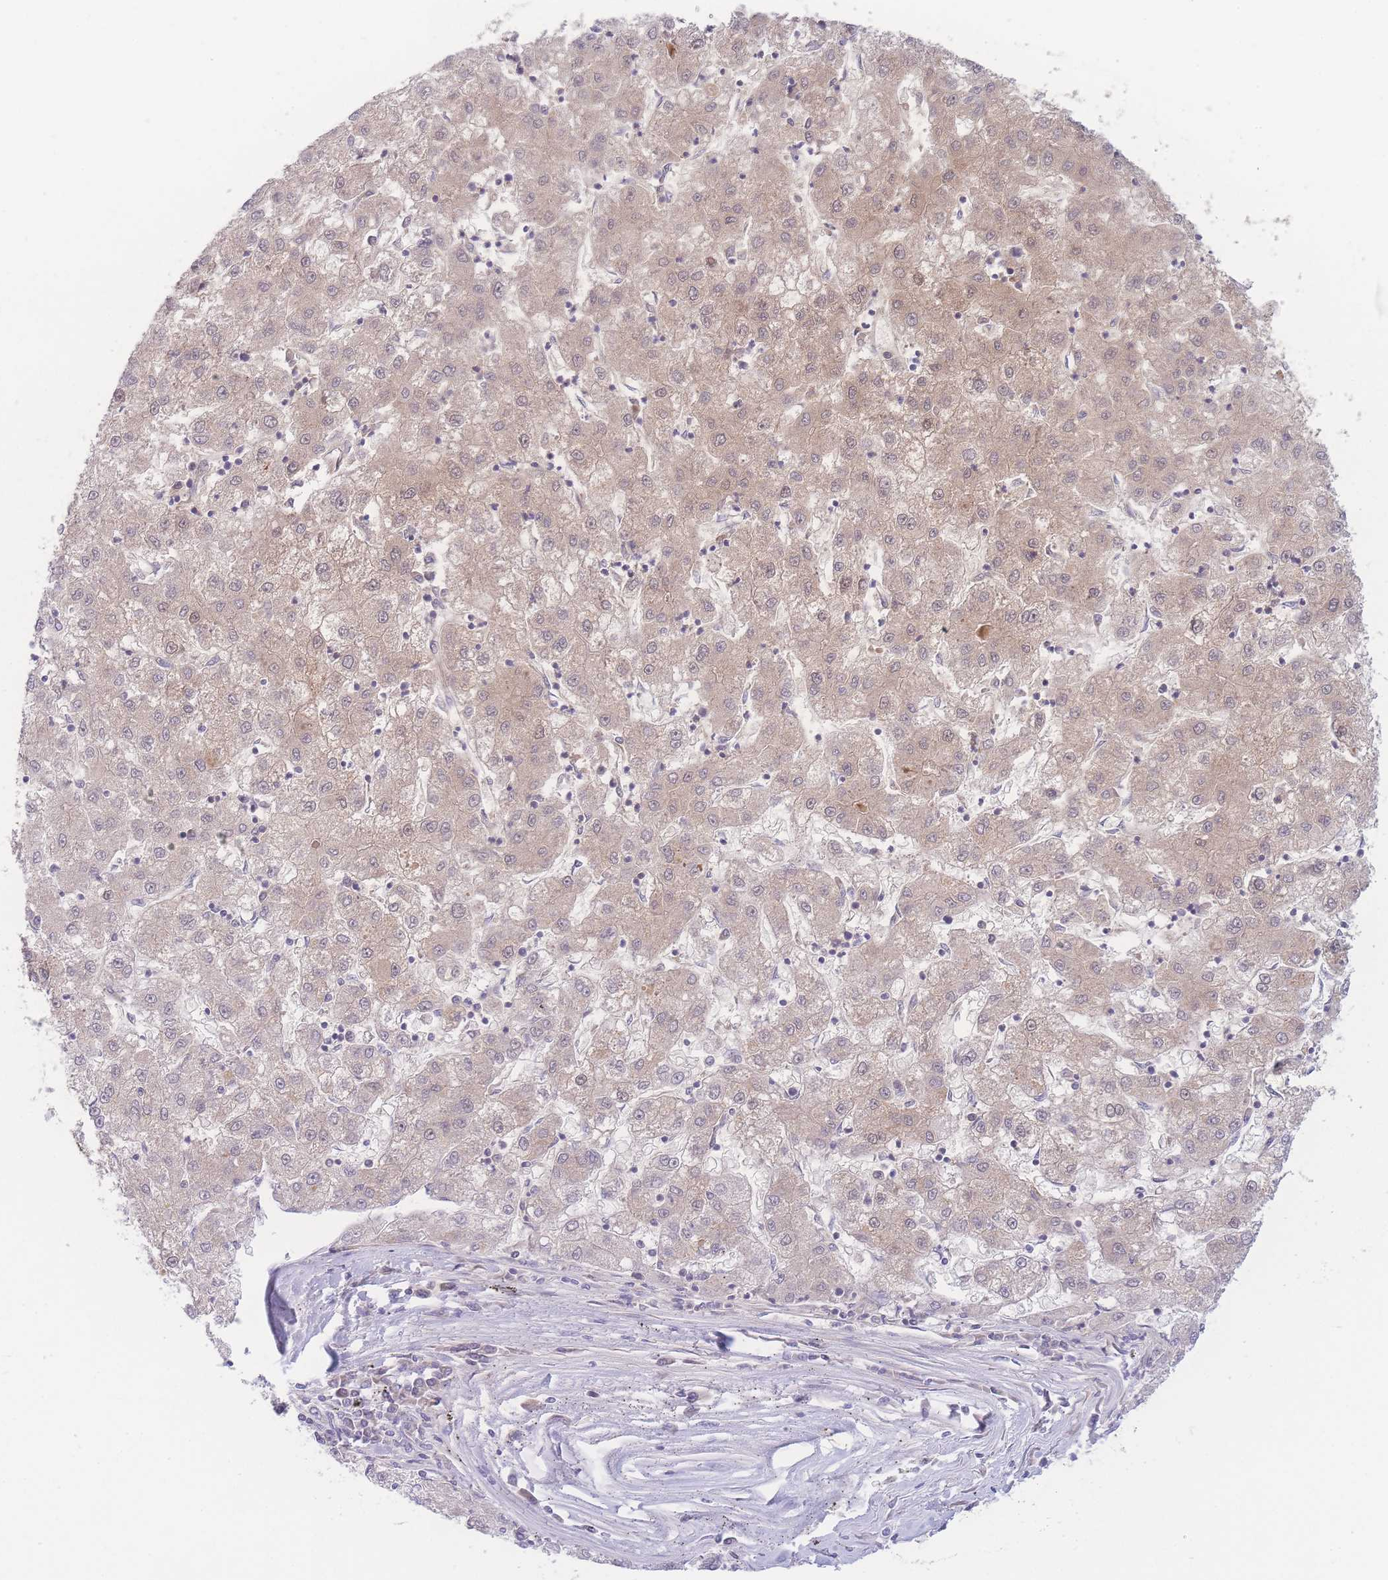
{"staining": {"intensity": "weak", "quantity": "25%-75%", "location": "cytoplasmic/membranous,nuclear"}, "tissue": "liver cancer", "cell_type": "Tumor cells", "image_type": "cancer", "snomed": [{"axis": "morphology", "description": "Carcinoma, Hepatocellular, NOS"}, {"axis": "topography", "description": "Liver"}], "caption": "Protein staining exhibits weak cytoplasmic/membranous and nuclear positivity in about 25%-75% of tumor cells in liver cancer (hepatocellular carcinoma). (DAB IHC, brown staining for protein, blue staining for nuclei).", "gene": "NBEAL1", "patient": {"sex": "male", "age": 72}}